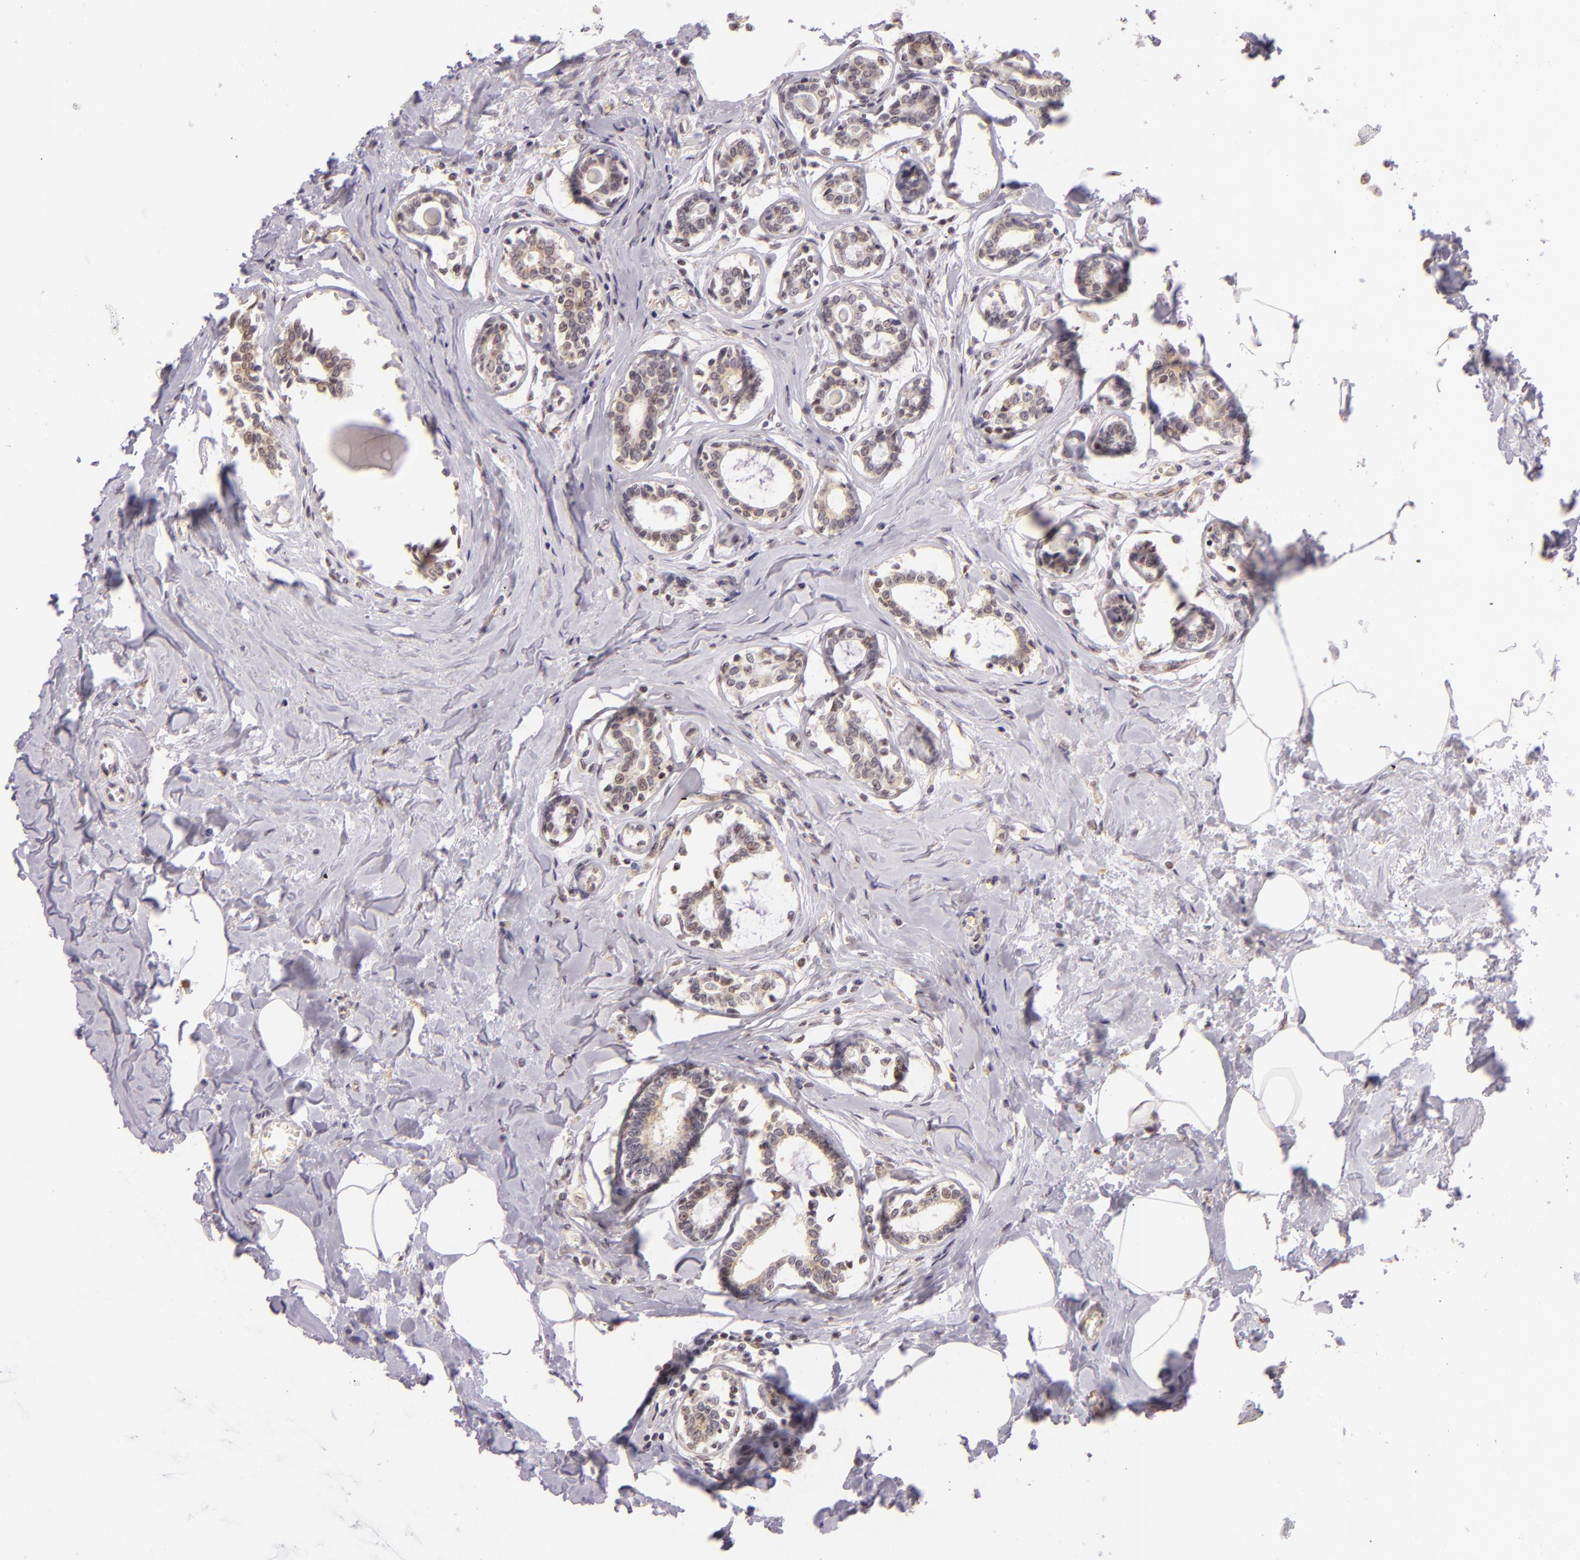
{"staining": {"intensity": "moderate", "quantity": "<25%", "location": "cytoplasmic/membranous"}, "tissue": "breast cancer", "cell_type": "Tumor cells", "image_type": "cancer", "snomed": [{"axis": "morphology", "description": "Lobular carcinoma"}, {"axis": "topography", "description": "Breast"}], "caption": "Human breast cancer (lobular carcinoma) stained with a protein marker exhibits moderate staining in tumor cells.", "gene": "IMPDH1", "patient": {"sex": "female", "age": 51}}